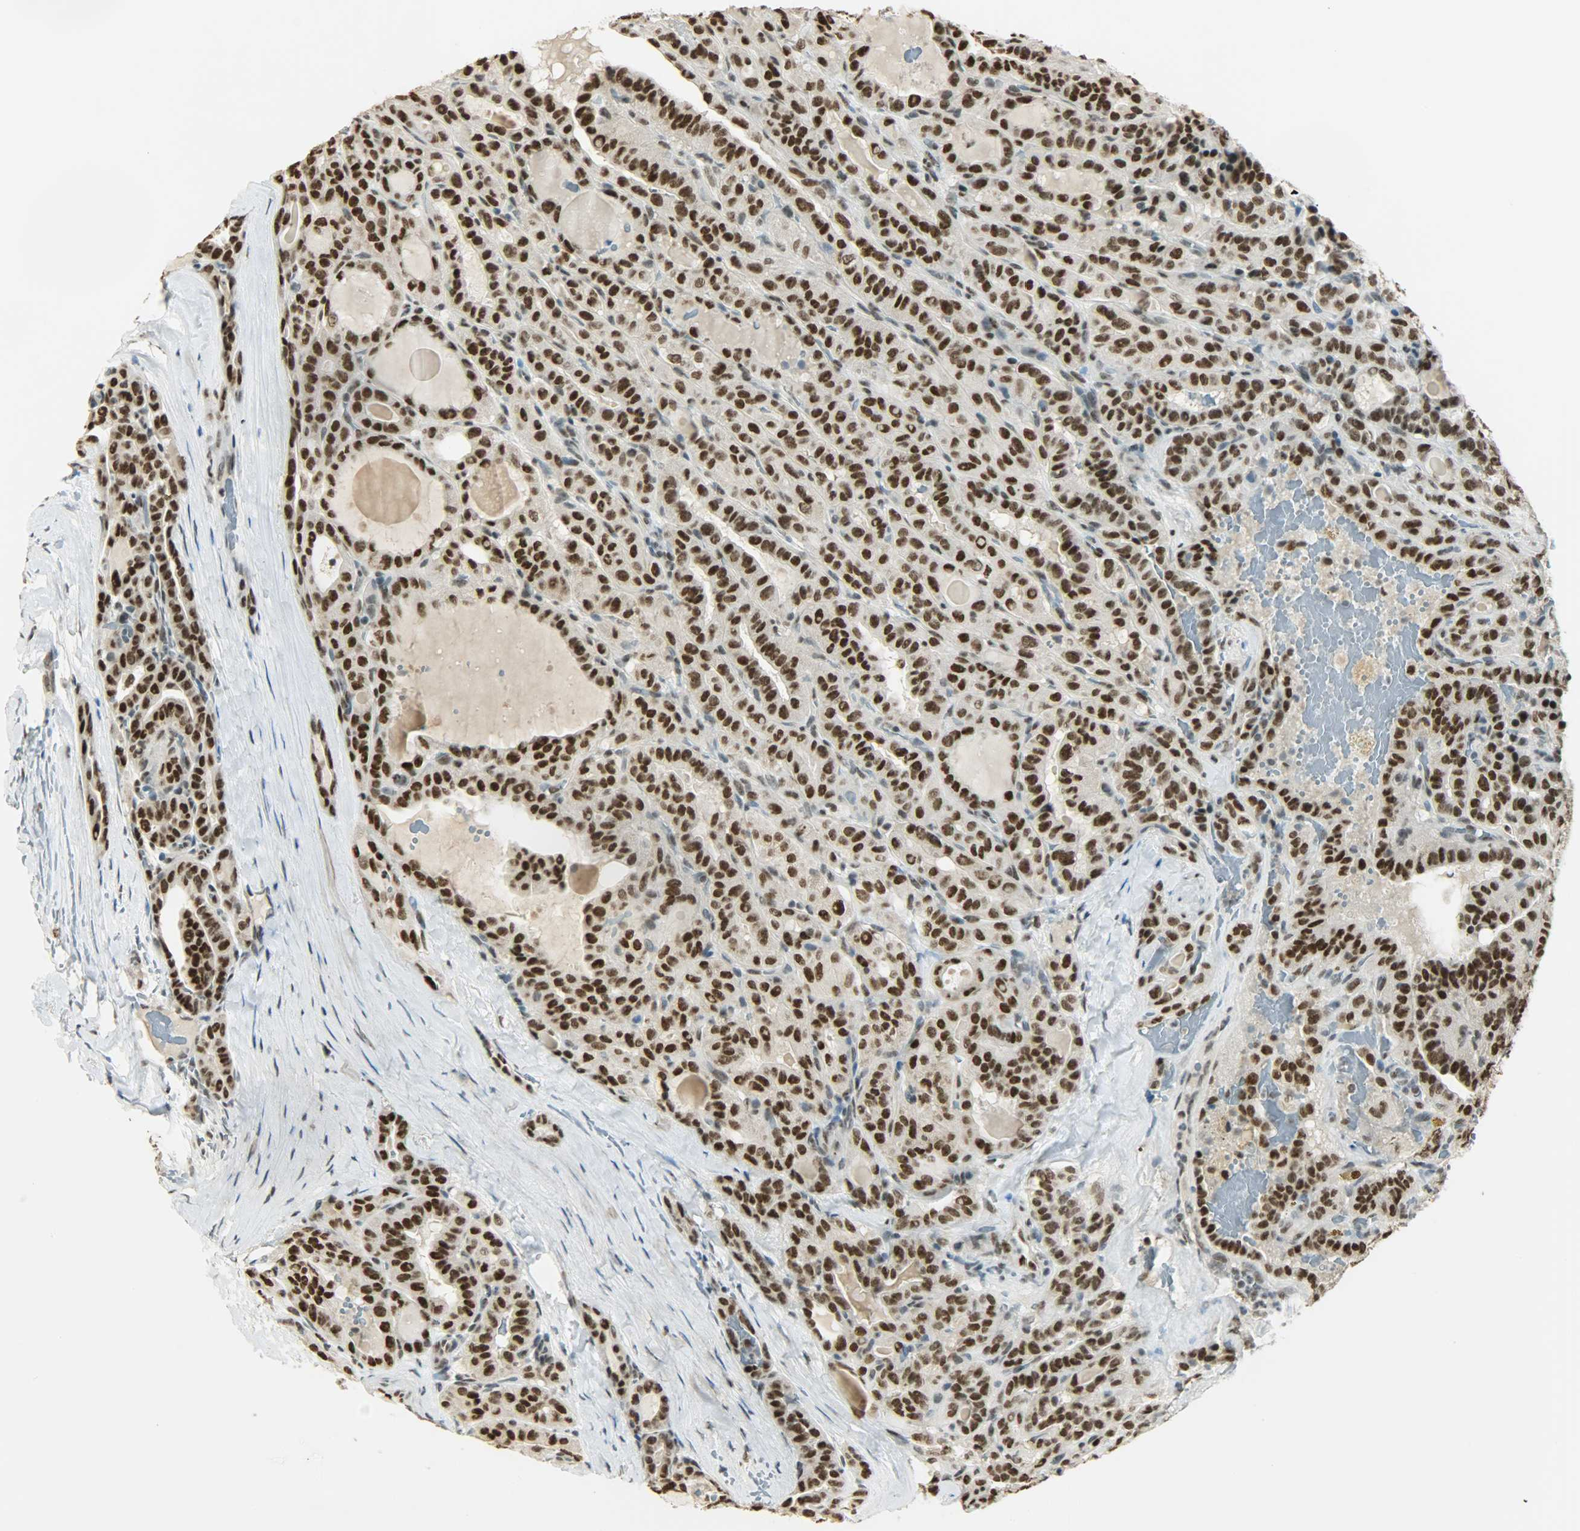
{"staining": {"intensity": "strong", "quantity": ">75%", "location": "nuclear"}, "tissue": "thyroid cancer", "cell_type": "Tumor cells", "image_type": "cancer", "snomed": [{"axis": "morphology", "description": "Papillary adenocarcinoma, NOS"}, {"axis": "topography", "description": "Thyroid gland"}], "caption": "Thyroid papillary adenocarcinoma was stained to show a protein in brown. There is high levels of strong nuclear positivity in approximately >75% of tumor cells. (brown staining indicates protein expression, while blue staining denotes nuclei).", "gene": "MYEF2", "patient": {"sex": "male", "age": 77}}